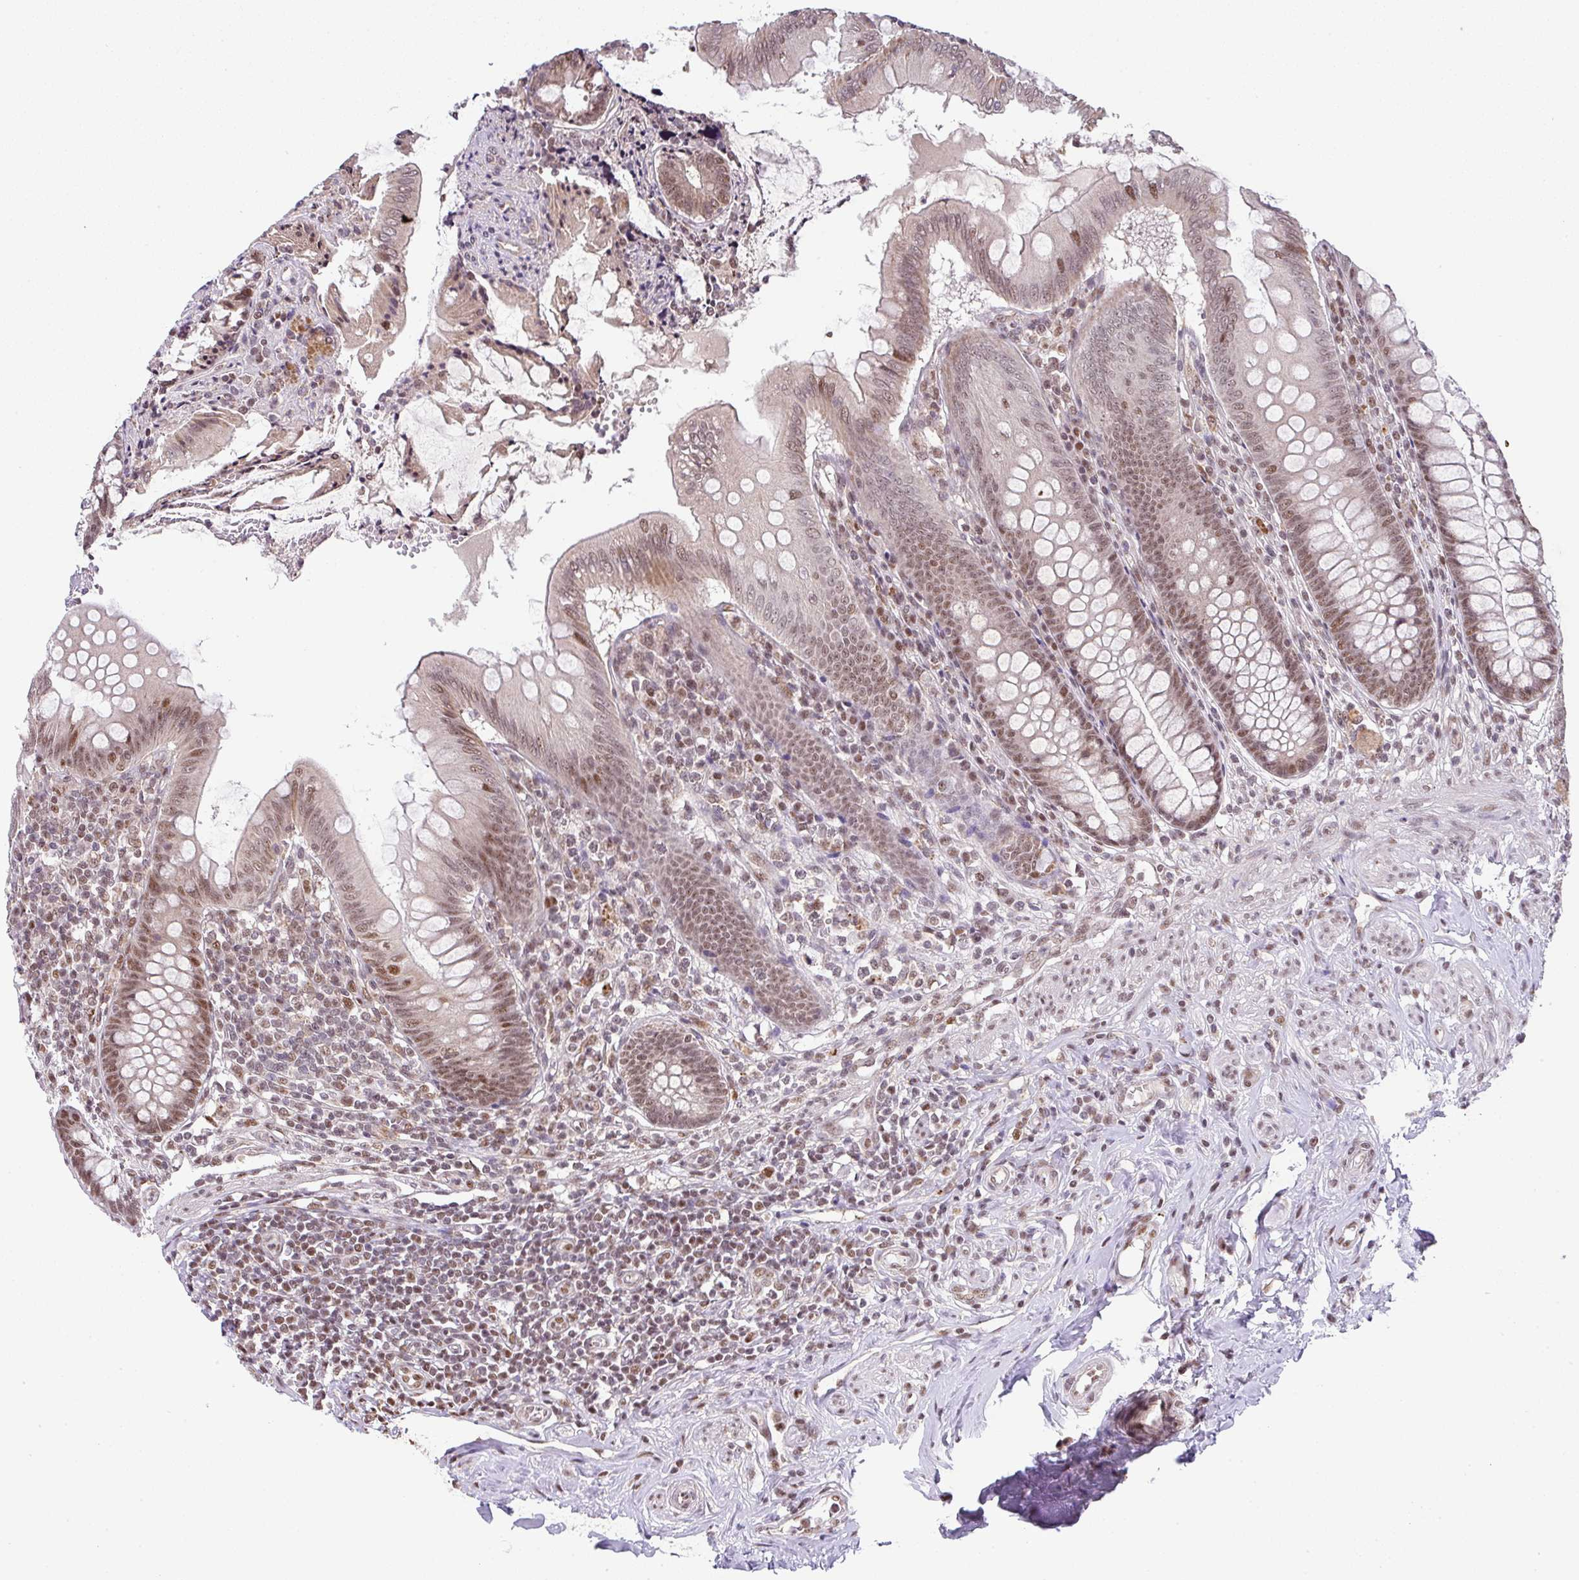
{"staining": {"intensity": "moderate", "quantity": ">75%", "location": "nuclear"}, "tissue": "appendix", "cell_type": "Glandular cells", "image_type": "normal", "snomed": [{"axis": "morphology", "description": "Normal tissue, NOS"}, {"axis": "topography", "description": "Appendix"}], "caption": "Benign appendix reveals moderate nuclear expression in about >75% of glandular cells, visualized by immunohistochemistry.", "gene": "PLK1", "patient": {"sex": "female", "age": 51}}